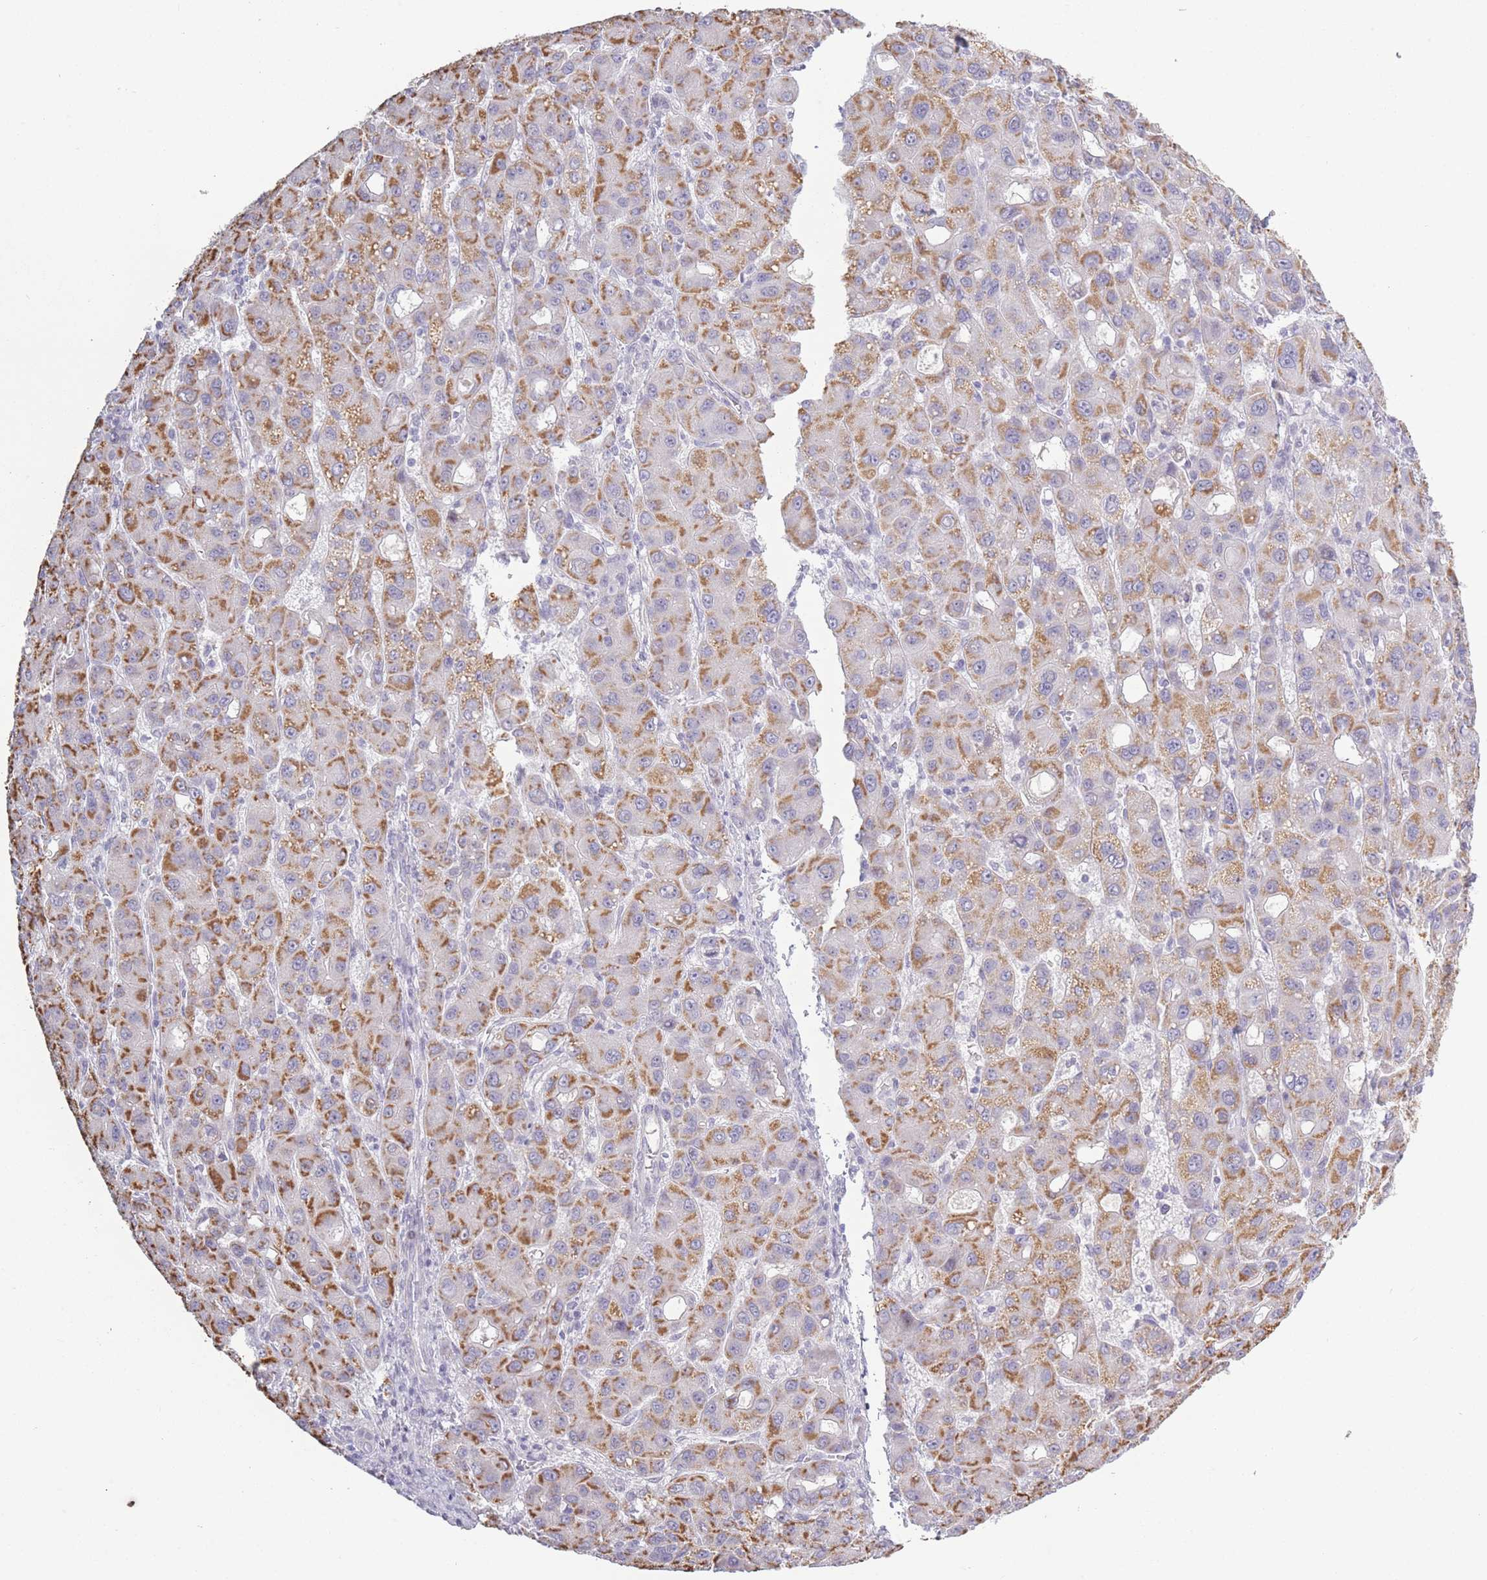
{"staining": {"intensity": "moderate", "quantity": "25%-75%", "location": "cytoplasmic/membranous"}, "tissue": "liver cancer", "cell_type": "Tumor cells", "image_type": "cancer", "snomed": [{"axis": "morphology", "description": "Carcinoma, Hepatocellular, NOS"}, {"axis": "topography", "description": "Liver"}], "caption": "Immunohistochemical staining of liver hepatocellular carcinoma displays medium levels of moderate cytoplasmic/membranous protein expression in about 25%-75% of tumor cells.", "gene": "PLEKHG2", "patient": {"sex": "male", "age": 55}}